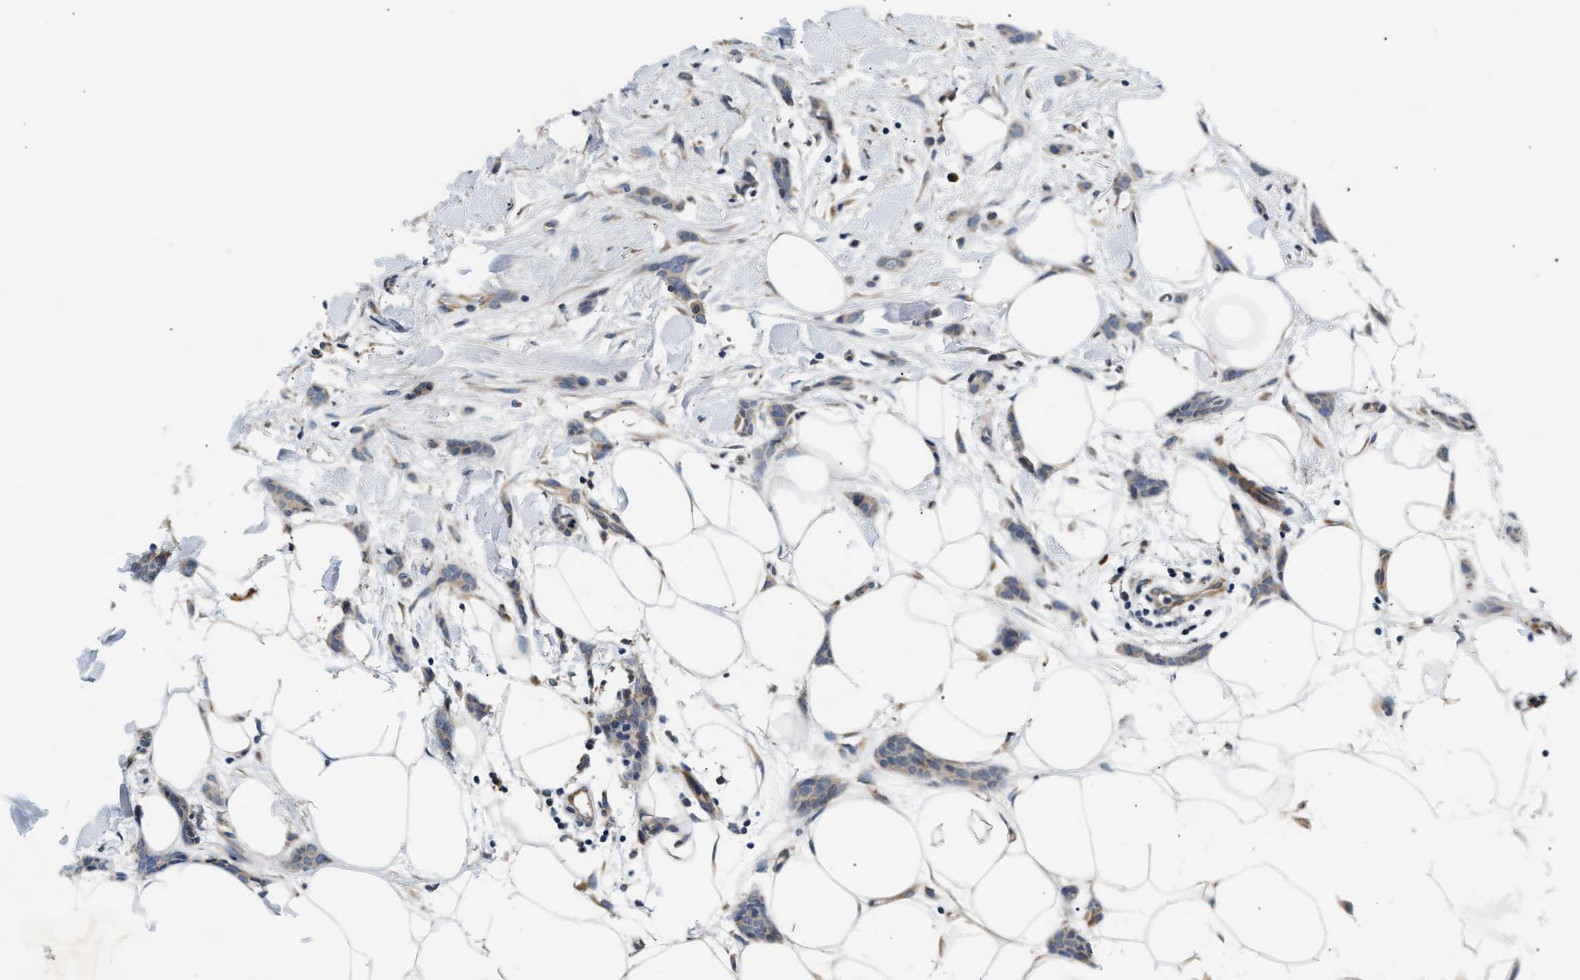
{"staining": {"intensity": "weak", "quantity": ">75%", "location": "cytoplasmic/membranous"}, "tissue": "breast cancer", "cell_type": "Tumor cells", "image_type": "cancer", "snomed": [{"axis": "morphology", "description": "Lobular carcinoma"}, {"axis": "topography", "description": "Skin"}, {"axis": "topography", "description": "Breast"}], "caption": "A low amount of weak cytoplasmic/membranous positivity is present in about >75% of tumor cells in breast lobular carcinoma tissue.", "gene": "IFT74", "patient": {"sex": "female", "age": 46}}